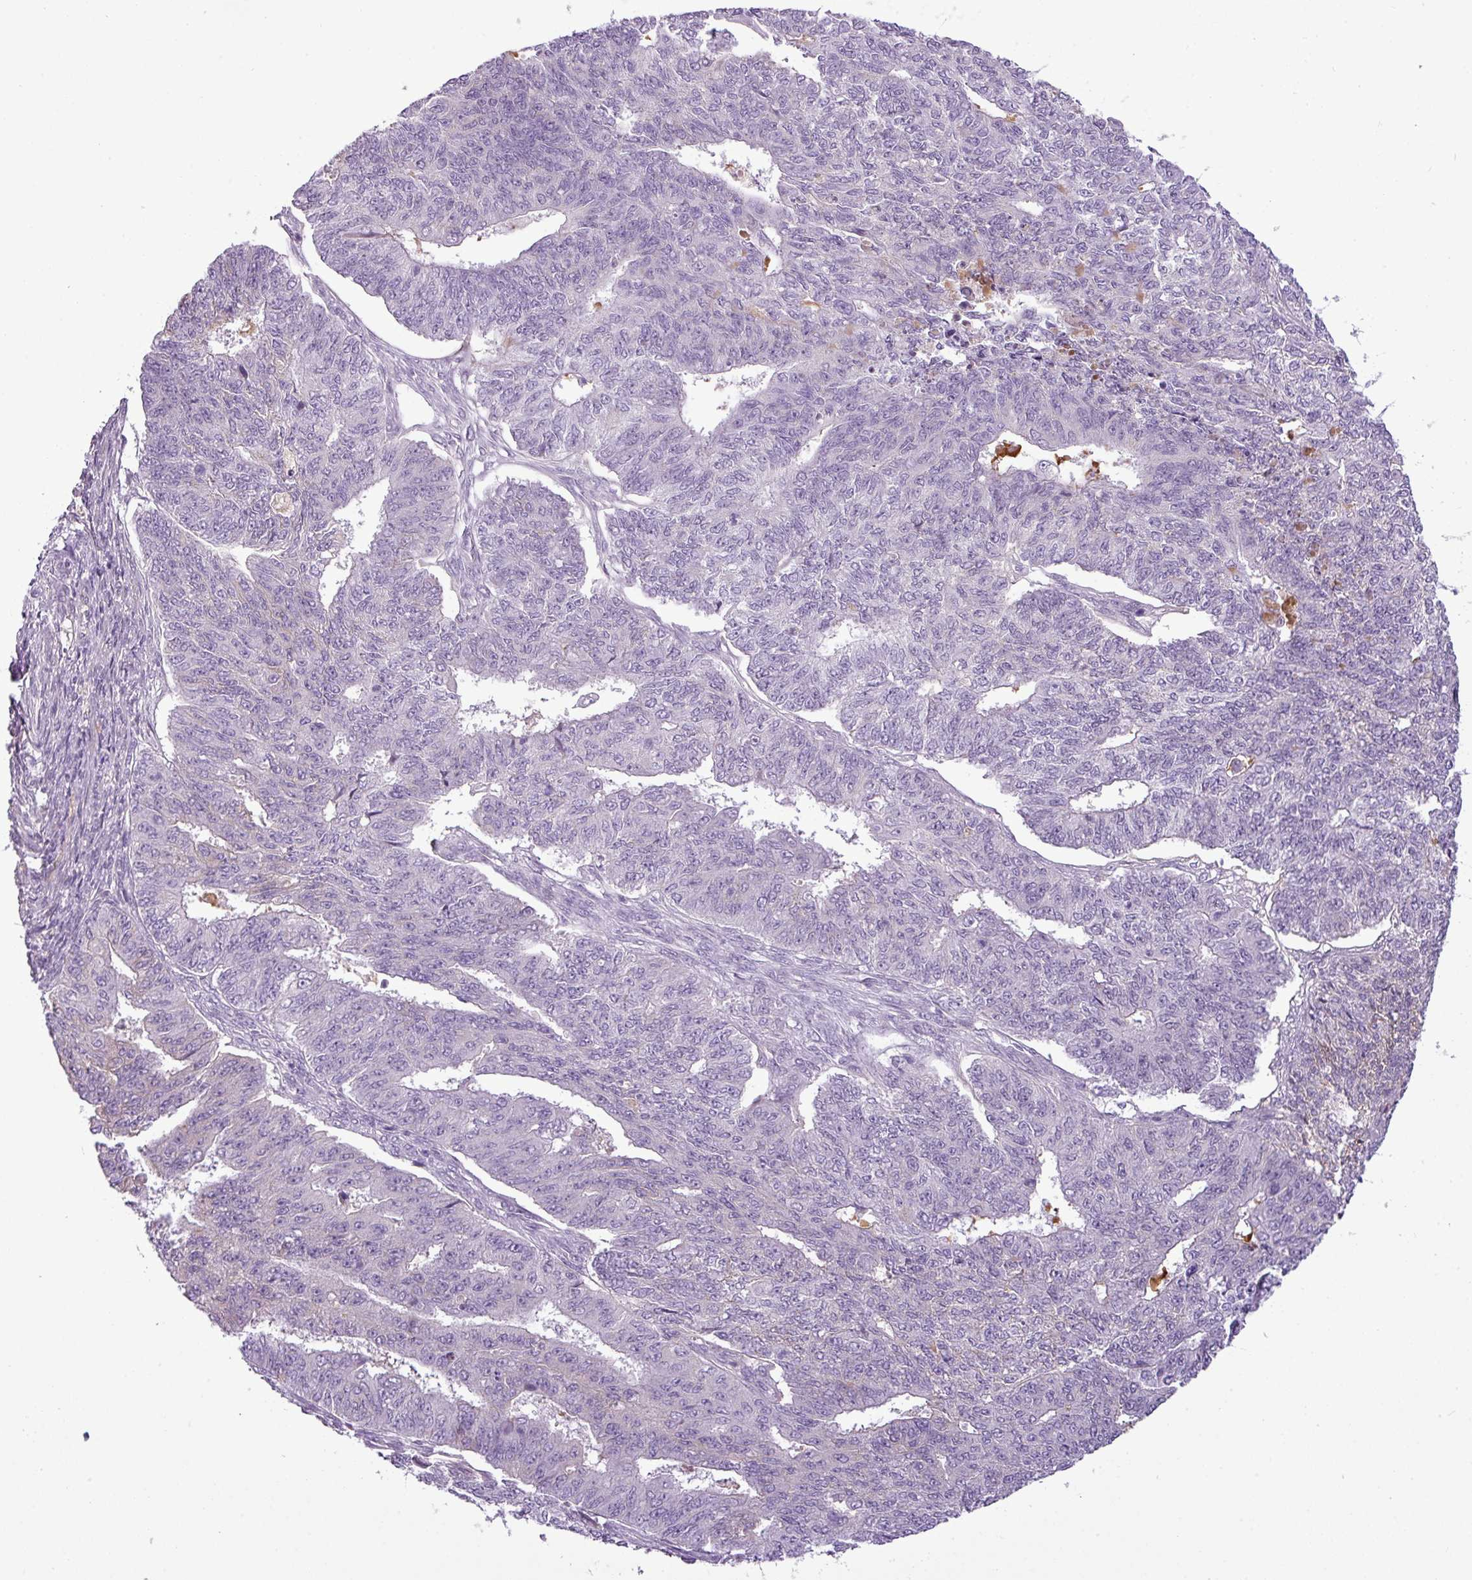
{"staining": {"intensity": "negative", "quantity": "none", "location": "none"}, "tissue": "endometrial cancer", "cell_type": "Tumor cells", "image_type": "cancer", "snomed": [{"axis": "morphology", "description": "Adenocarcinoma, NOS"}, {"axis": "topography", "description": "Endometrium"}], "caption": "Tumor cells are negative for brown protein staining in adenocarcinoma (endometrial).", "gene": "C4B", "patient": {"sex": "female", "age": 32}}